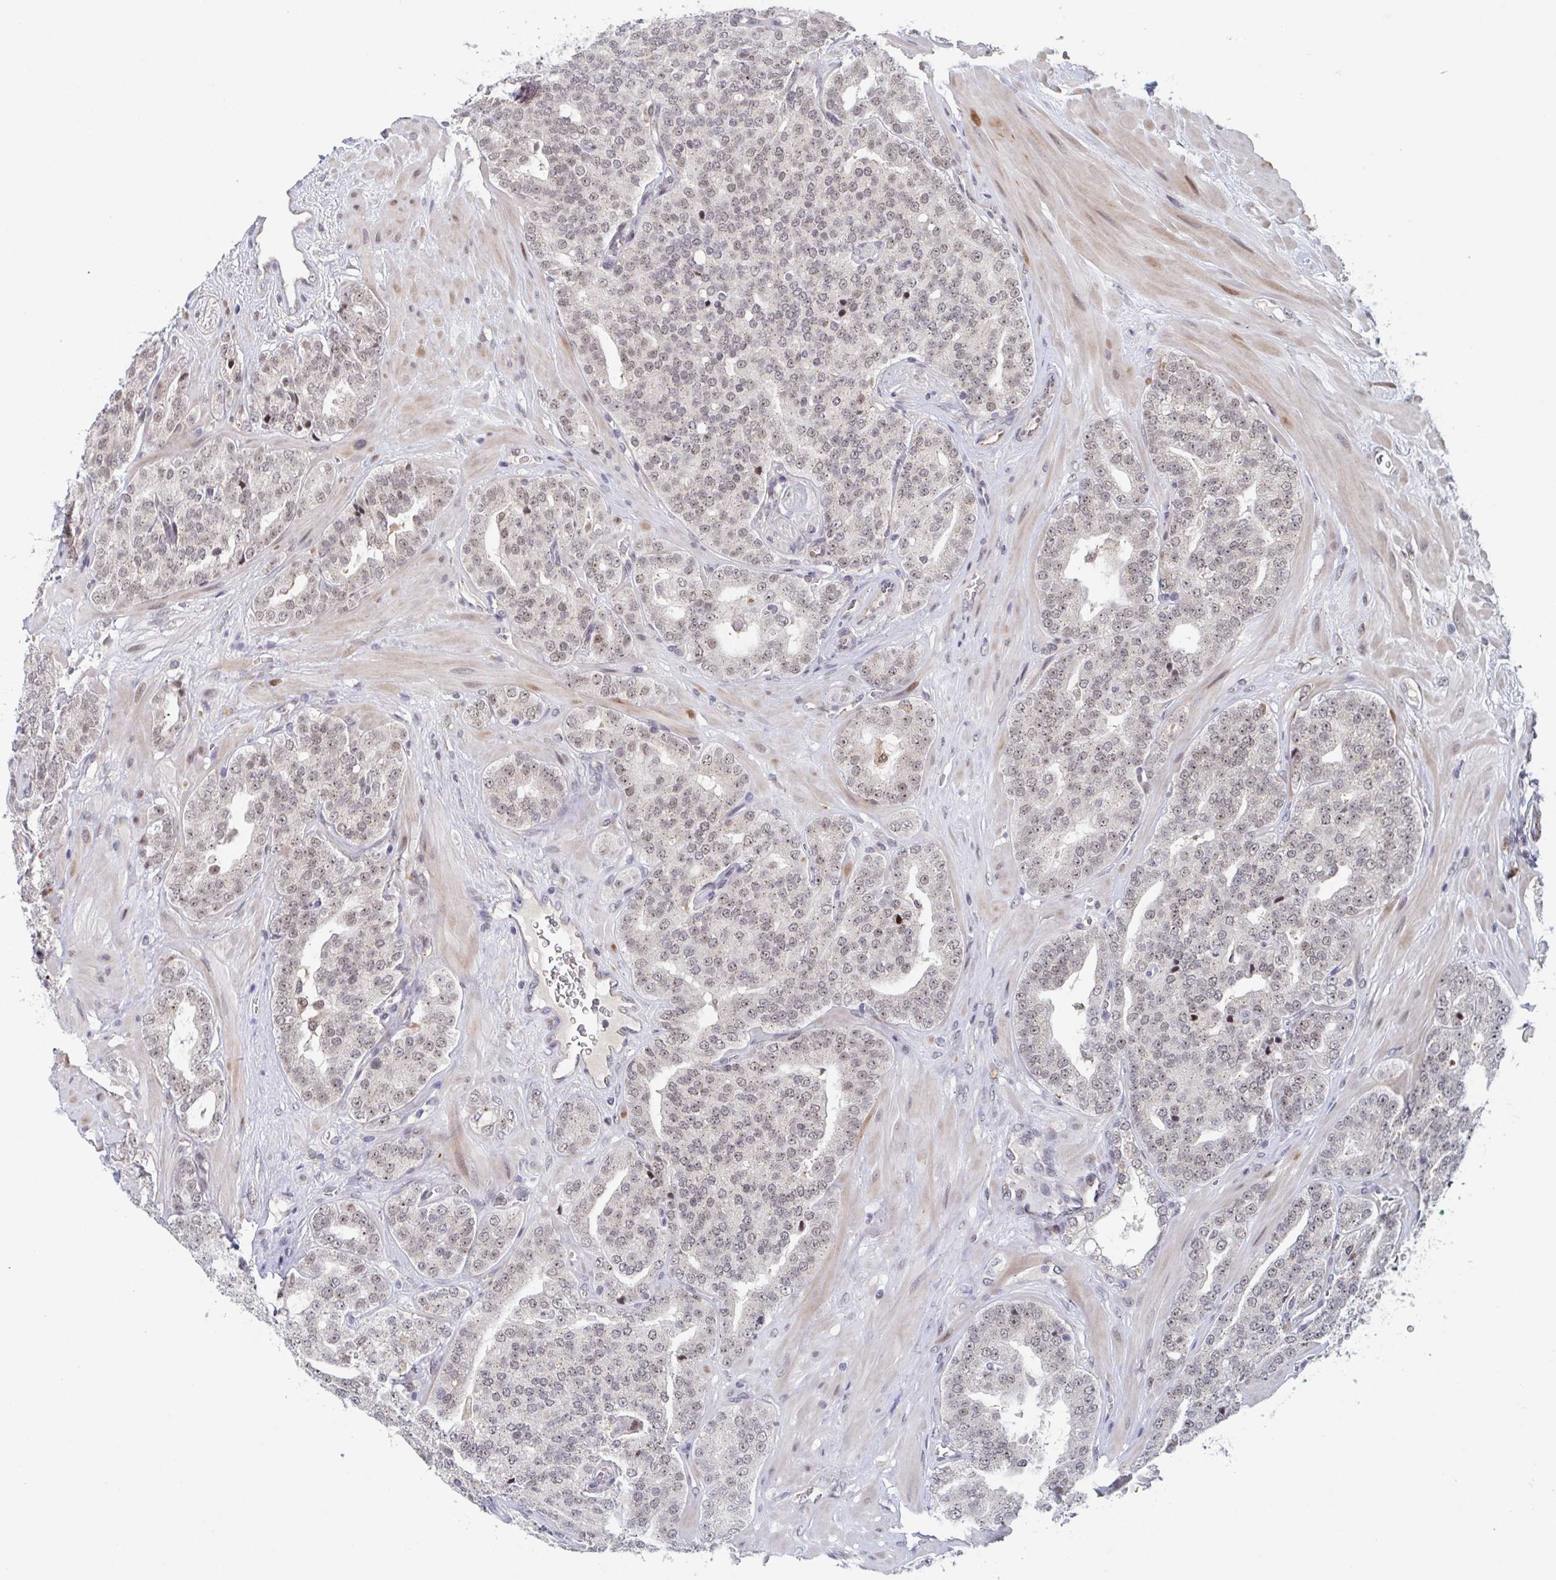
{"staining": {"intensity": "weak", "quantity": "25%-75%", "location": "nuclear"}, "tissue": "prostate cancer", "cell_type": "Tumor cells", "image_type": "cancer", "snomed": [{"axis": "morphology", "description": "Adenocarcinoma, High grade"}, {"axis": "topography", "description": "Prostate"}], "caption": "Prostate adenocarcinoma (high-grade) stained with IHC reveals weak nuclear expression in approximately 25%-75% of tumor cells.", "gene": "RNF212", "patient": {"sex": "male", "age": 66}}